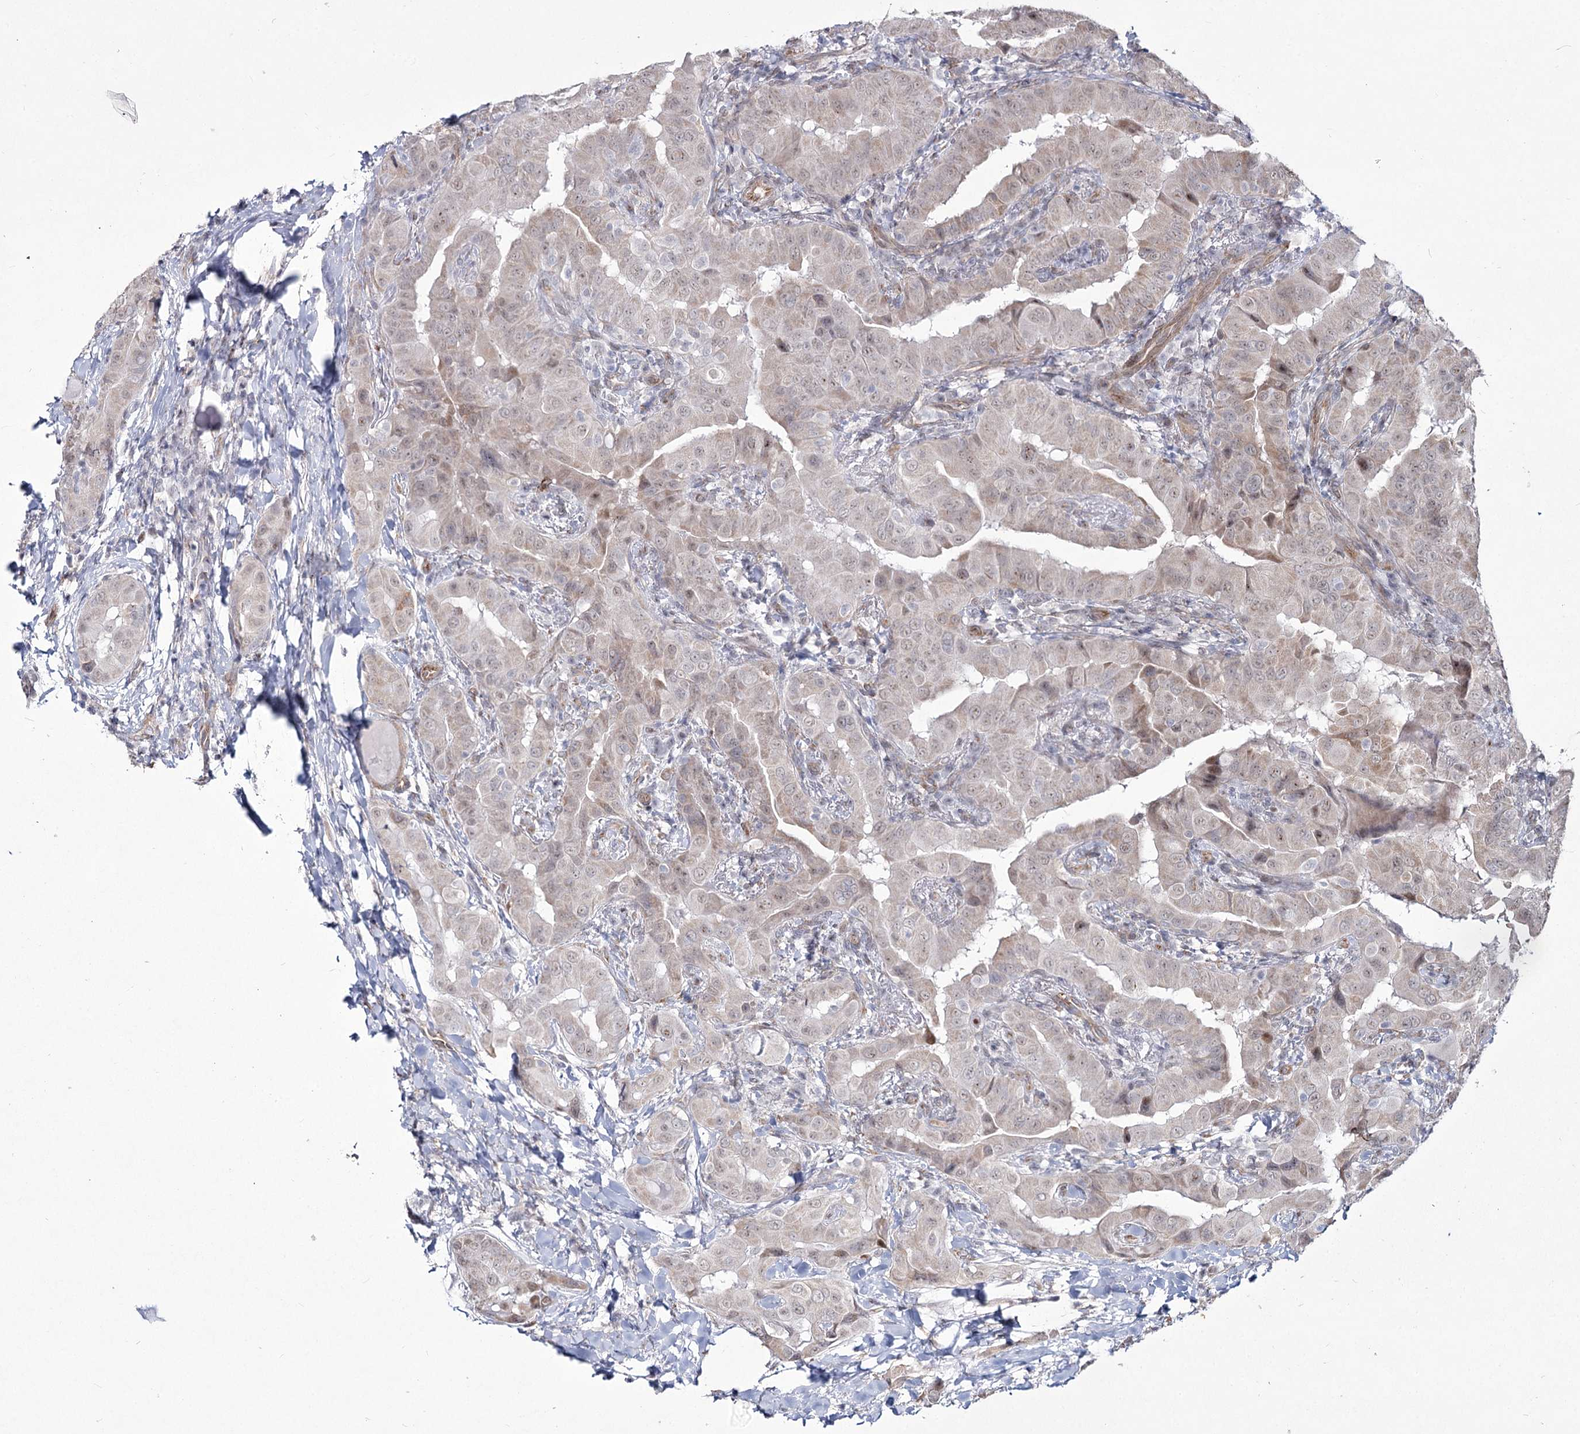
{"staining": {"intensity": "weak", "quantity": "25%-75%", "location": "nuclear"}, "tissue": "thyroid cancer", "cell_type": "Tumor cells", "image_type": "cancer", "snomed": [{"axis": "morphology", "description": "Papillary adenocarcinoma, NOS"}, {"axis": "topography", "description": "Thyroid gland"}], "caption": "Thyroid cancer (papillary adenocarcinoma) stained with immunohistochemistry shows weak nuclear staining in about 25%-75% of tumor cells.", "gene": "YBX3", "patient": {"sex": "male", "age": 33}}